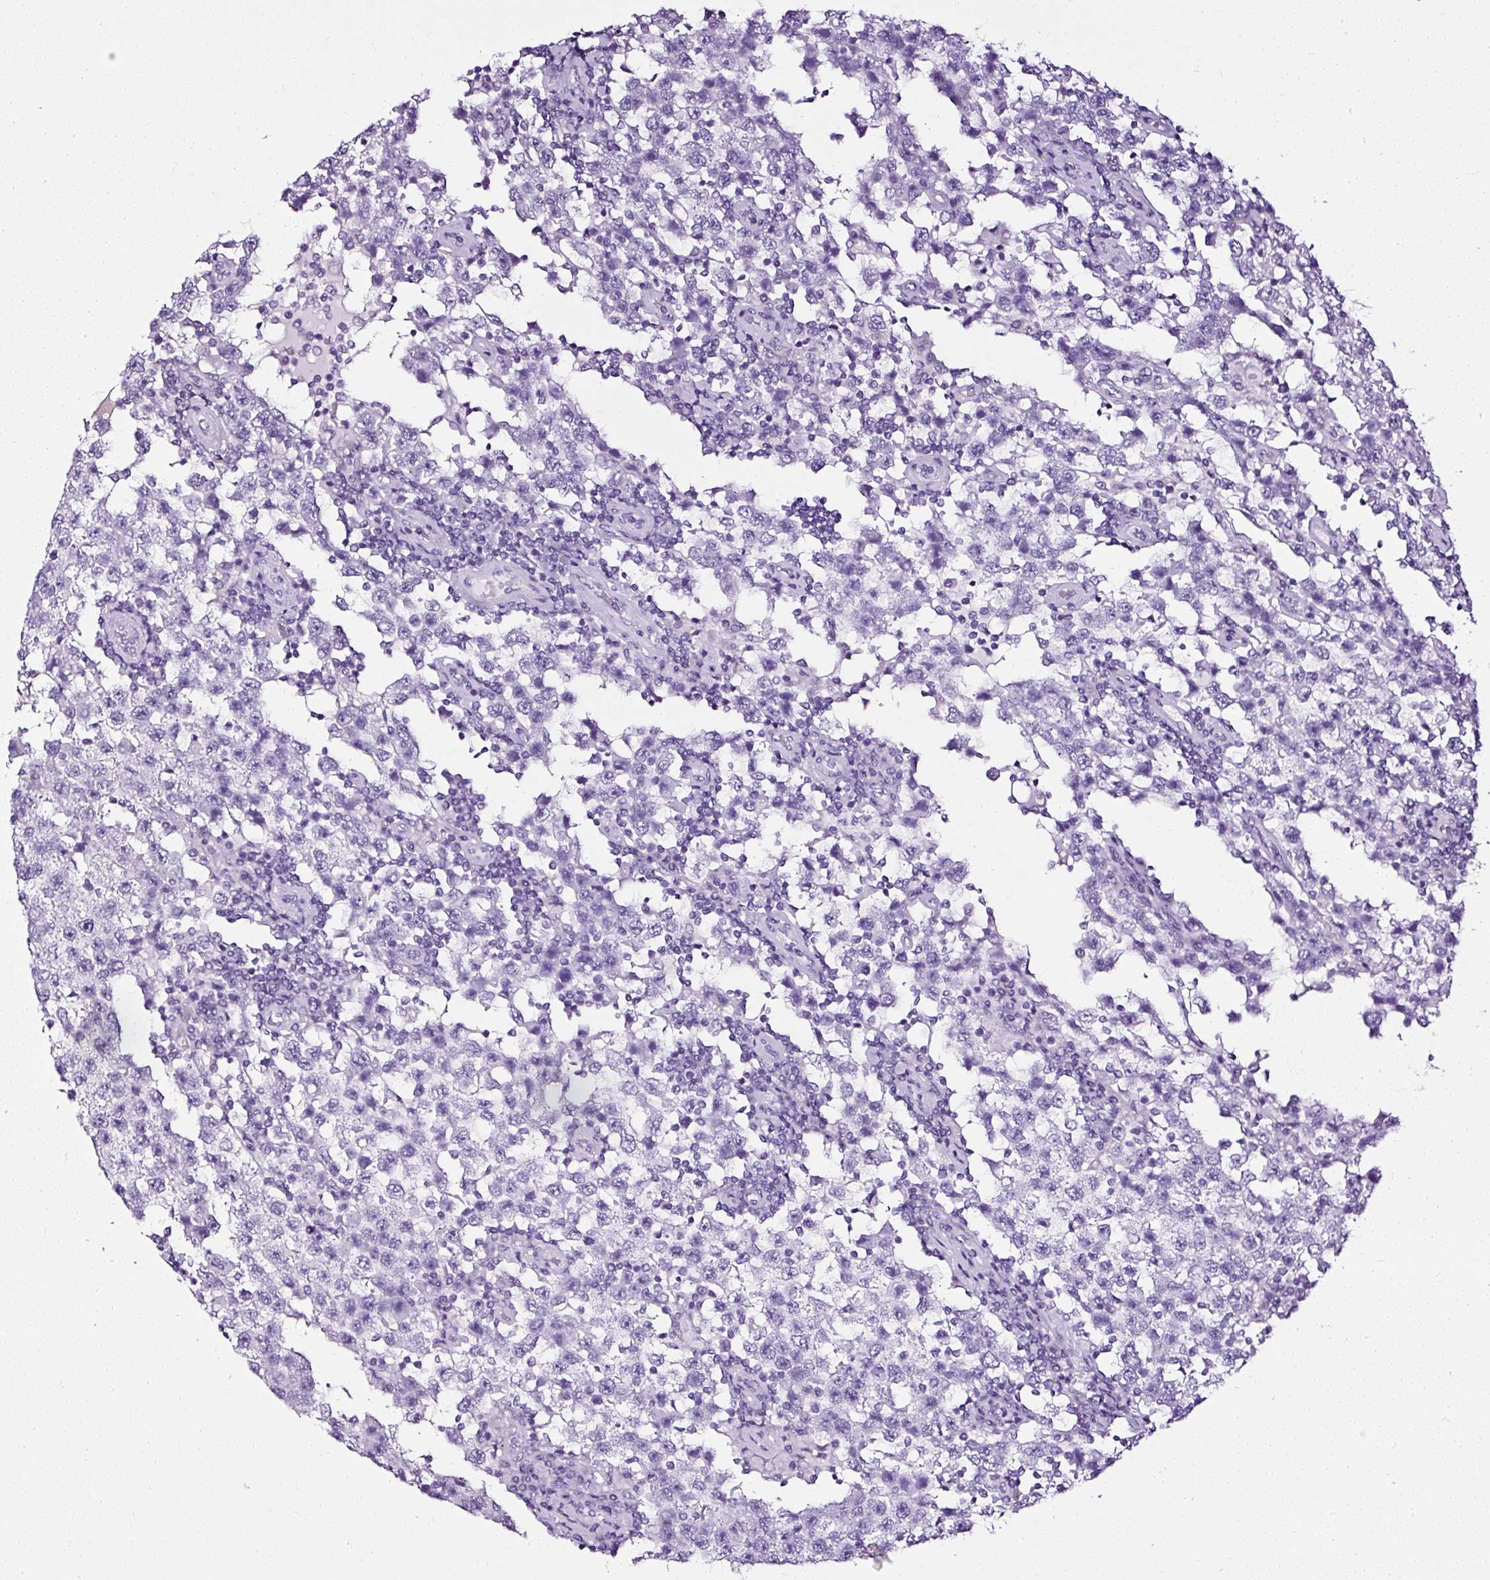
{"staining": {"intensity": "negative", "quantity": "none", "location": "none"}, "tissue": "testis cancer", "cell_type": "Tumor cells", "image_type": "cancer", "snomed": [{"axis": "morphology", "description": "Normal tissue, NOS"}, {"axis": "morphology", "description": "Urothelial carcinoma, High grade"}, {"axis": "morphology", "description": "Seminoma, NOS"}, {"axis": "morphology", "description": "Carcinoma, Embryonal, NOS"}, {"axis": "topography", "description": "Urinary bladder"}, {"axis": "topography", "description": "Testis"}], "caption": "Tumor cells are negative for protein expression in human high-grade urothelial carcinoma (testis). (DAB (3,3'-diaminobenzidine) immunohistochemistry (IHC) with hematoxylin counter stain).", "gene": "ATP2A1", "patient": {"sex": "male", "age": 41}}